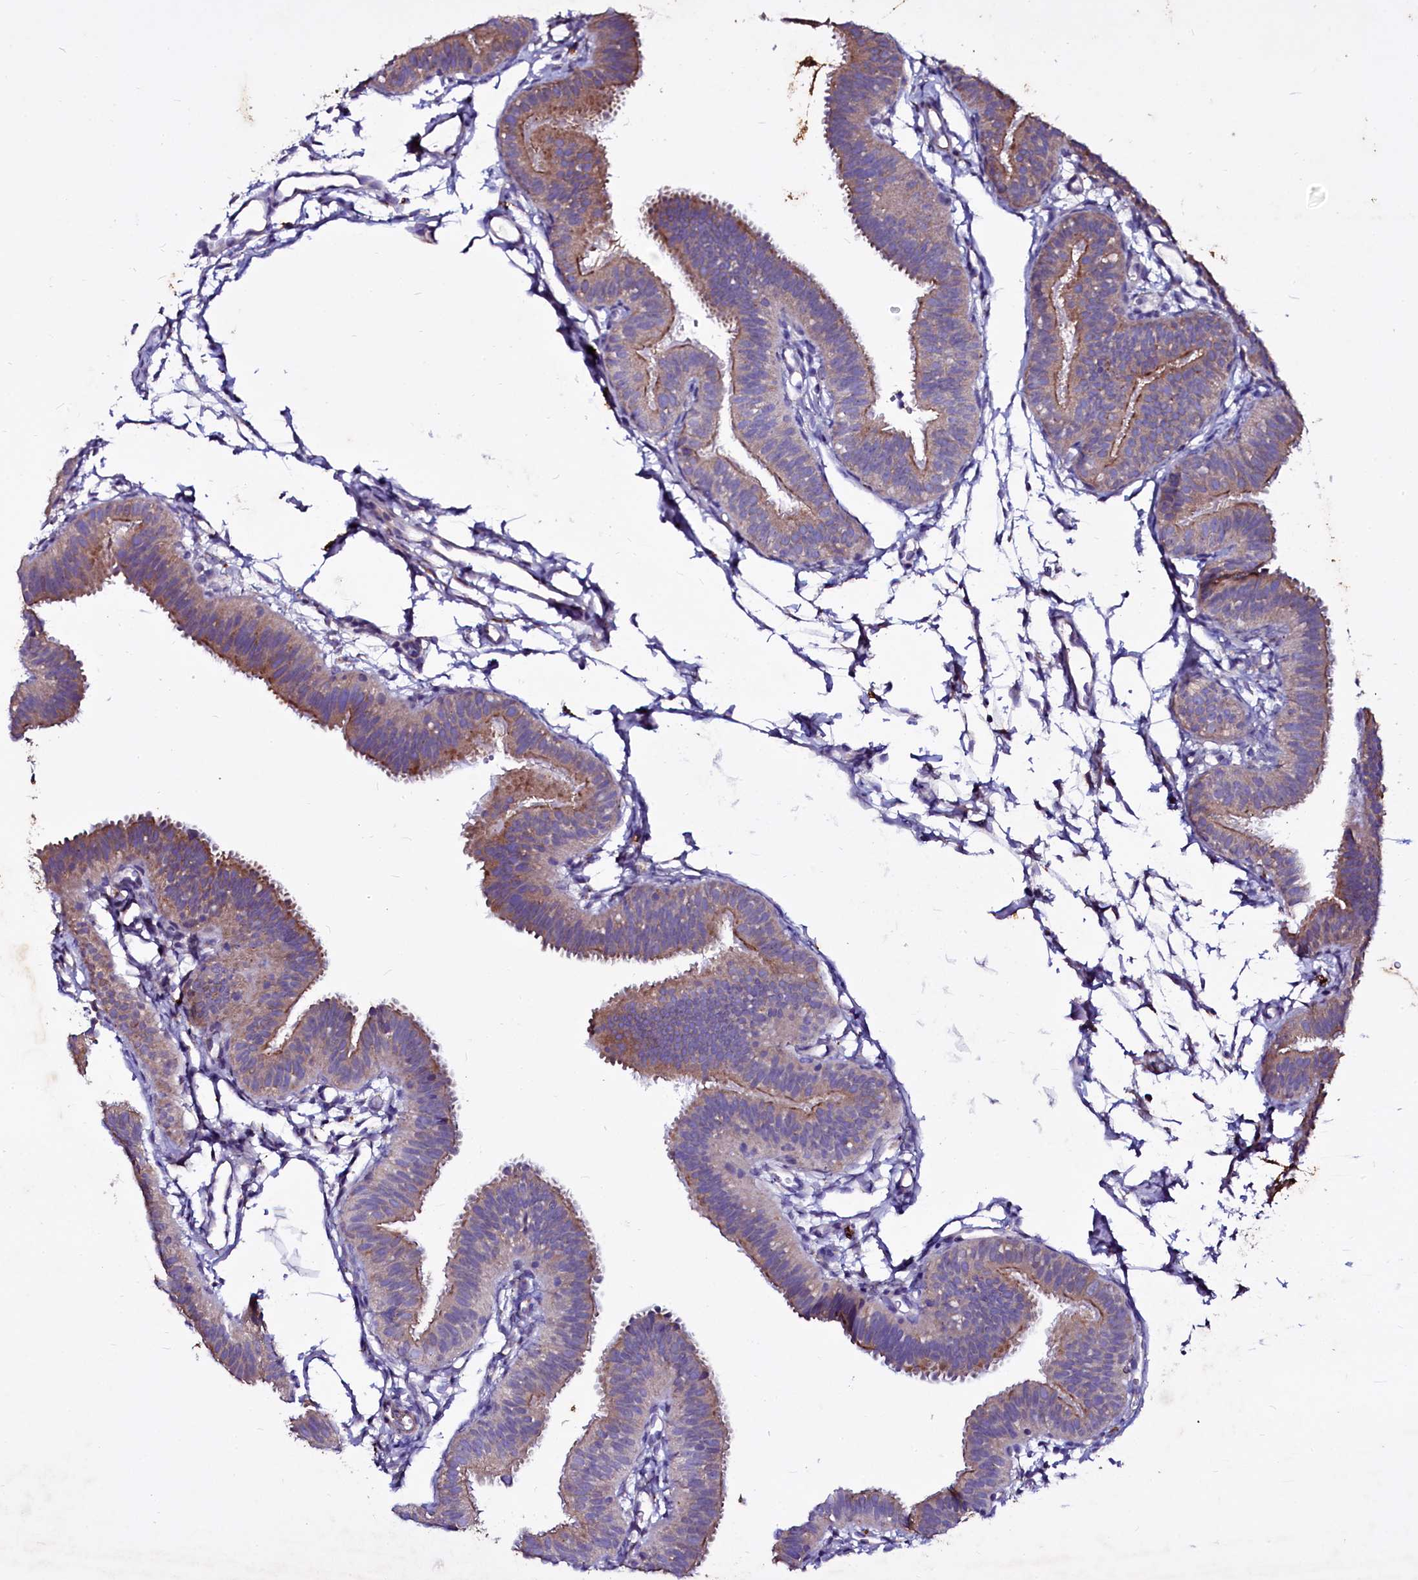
{"staining": {"intensity": "weak", "quantity": "25%-75%", "location": "cytoplasmic/membranous"}, "tissue": "fallopian tube", "cell_type": "Glandular cells", "image_type": "normal", "snomed": [{"axis": "morphology", "description": "Normal tissue, NOS"}, {"axis": "topography", "description": "Fallopian tube"}], "caption": "Normal fallopian tube exhibits weak cytoplasmic/membranous expression in approximately 25%-75% of glandular cells, visualized by immunohistochemistry.", "gene": "SELENOT", "patient": {"sex": "female", "age": 35}}